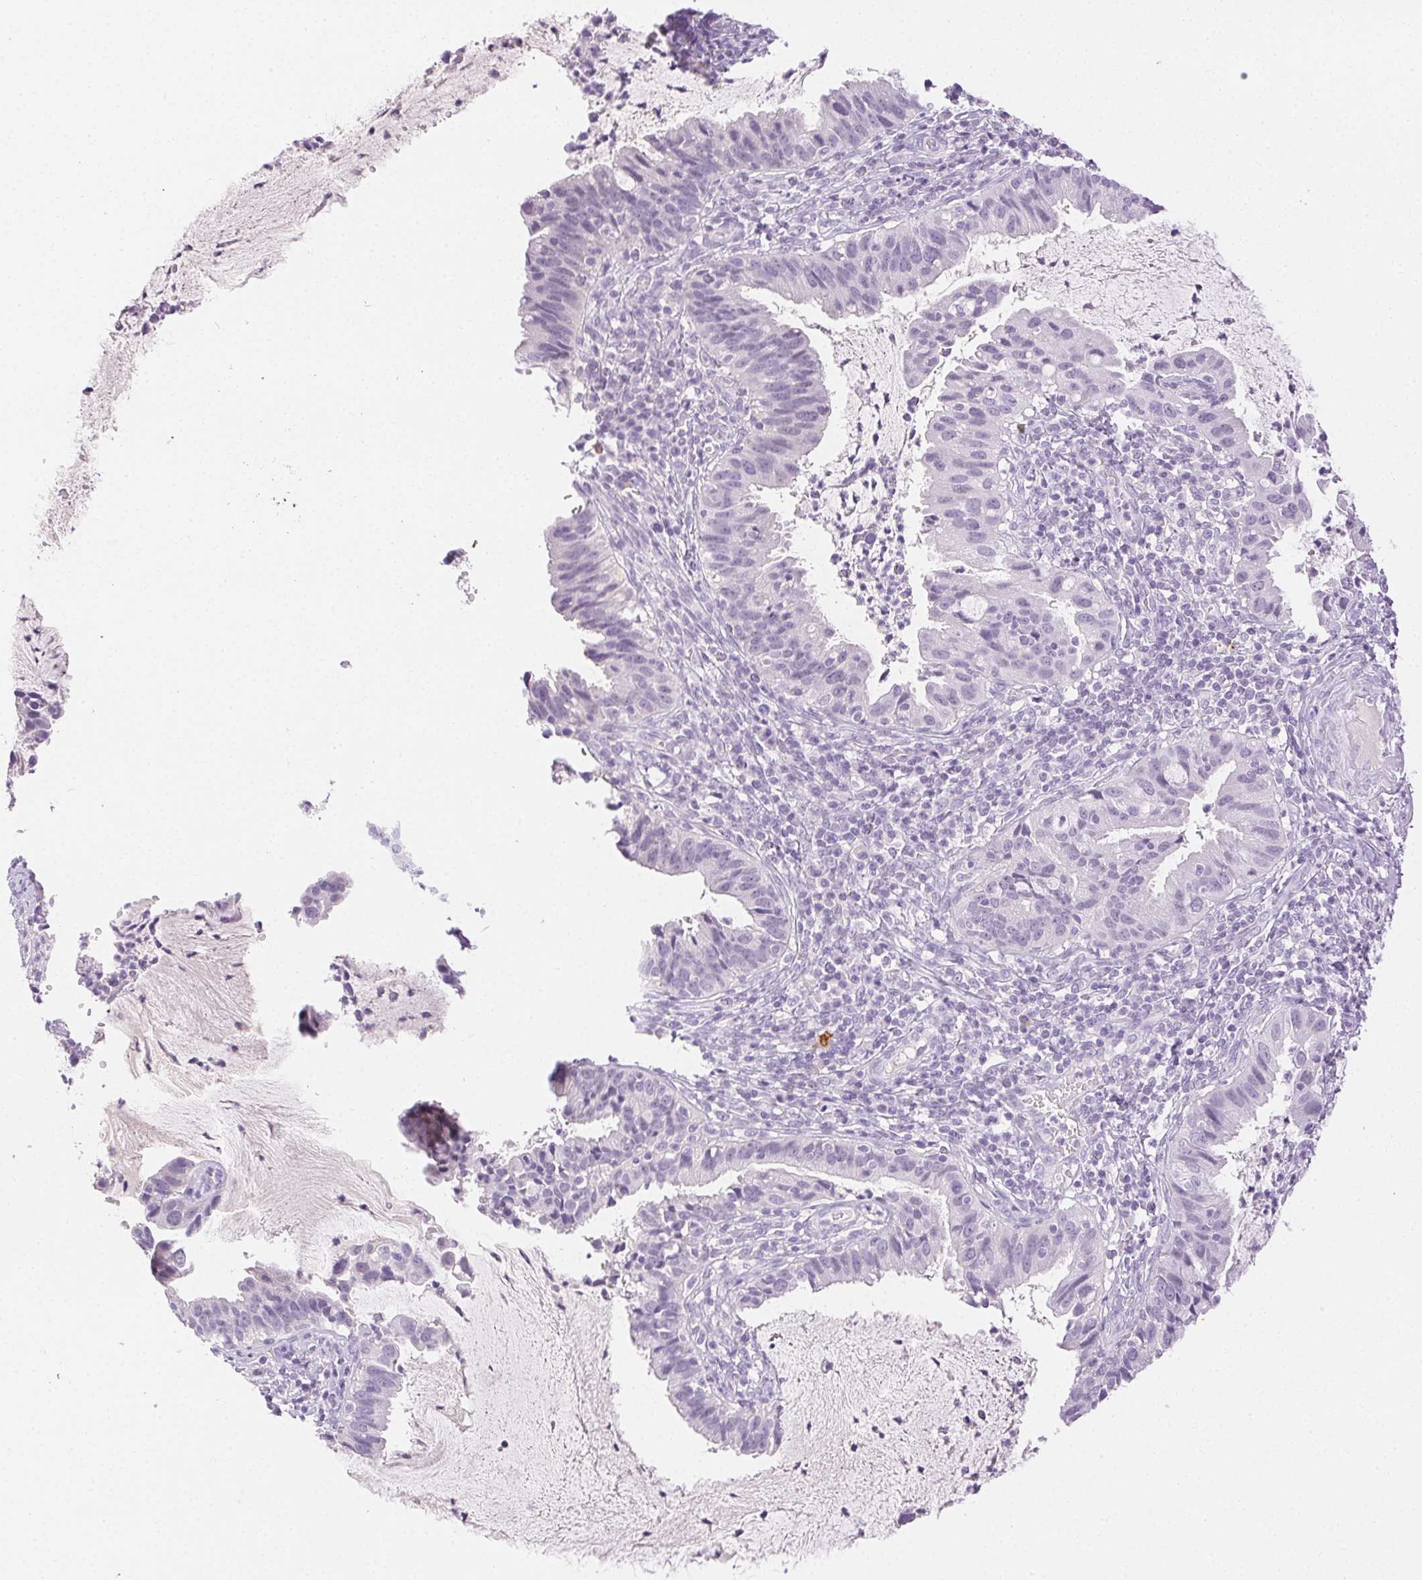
{"staining": {"intensity": "negative", "quantity": "none", "location": "none"}, "tissue": "cervical cancer", "cell_type": "Tumor cells", "image_type": "cancer", "snomed": [{"axis": "morphology", "description": "Adenocarcinoma, NOS"}, {"axis": "topography", "description": "Cervix"}], "caption": "This is a image of IHC staining of adenocarcinoma (cervical), which shows no expression in tumor cells.", "gene": "SPACA4", "patient": {"sex": "female", "age": 34}}